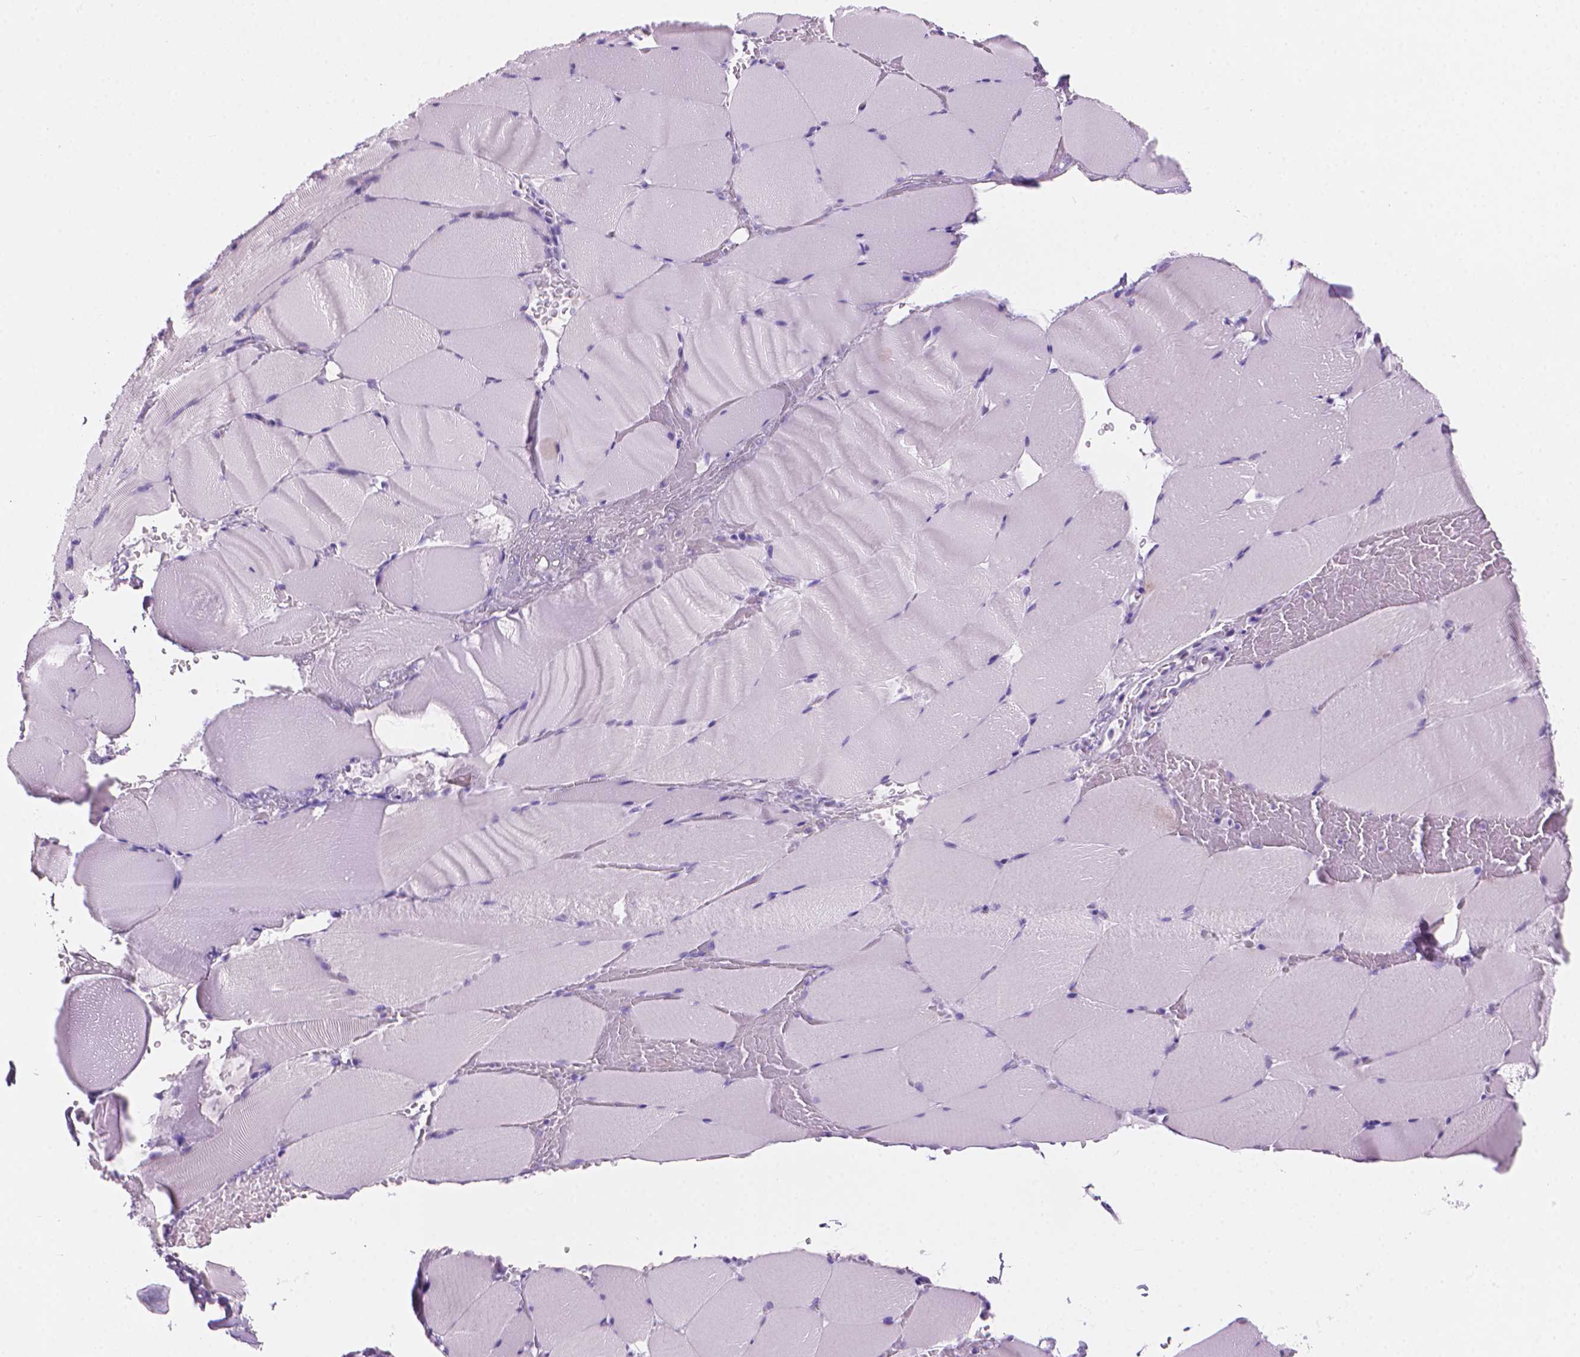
{"staining": {"intensity": "negative", "quantity": "none", "location": "none"}, "tissue": "skeletal muscle", "cell_type": "Myocytes", "image_type": "normal", "snomed": [{"axis": "morphology", "description": "Normal tissue, NOS"}, {"axis": "topography", "description": "Skeletal muscle"}], "caption": "Immunohistochemistry micrograph of benign skeletal muscle: human skeletal muscle stained with DAB shows no significant protein staining in myocytes.", "gene": "ENSG00000187186", "patient": {"sex": "female", "age": 37}}